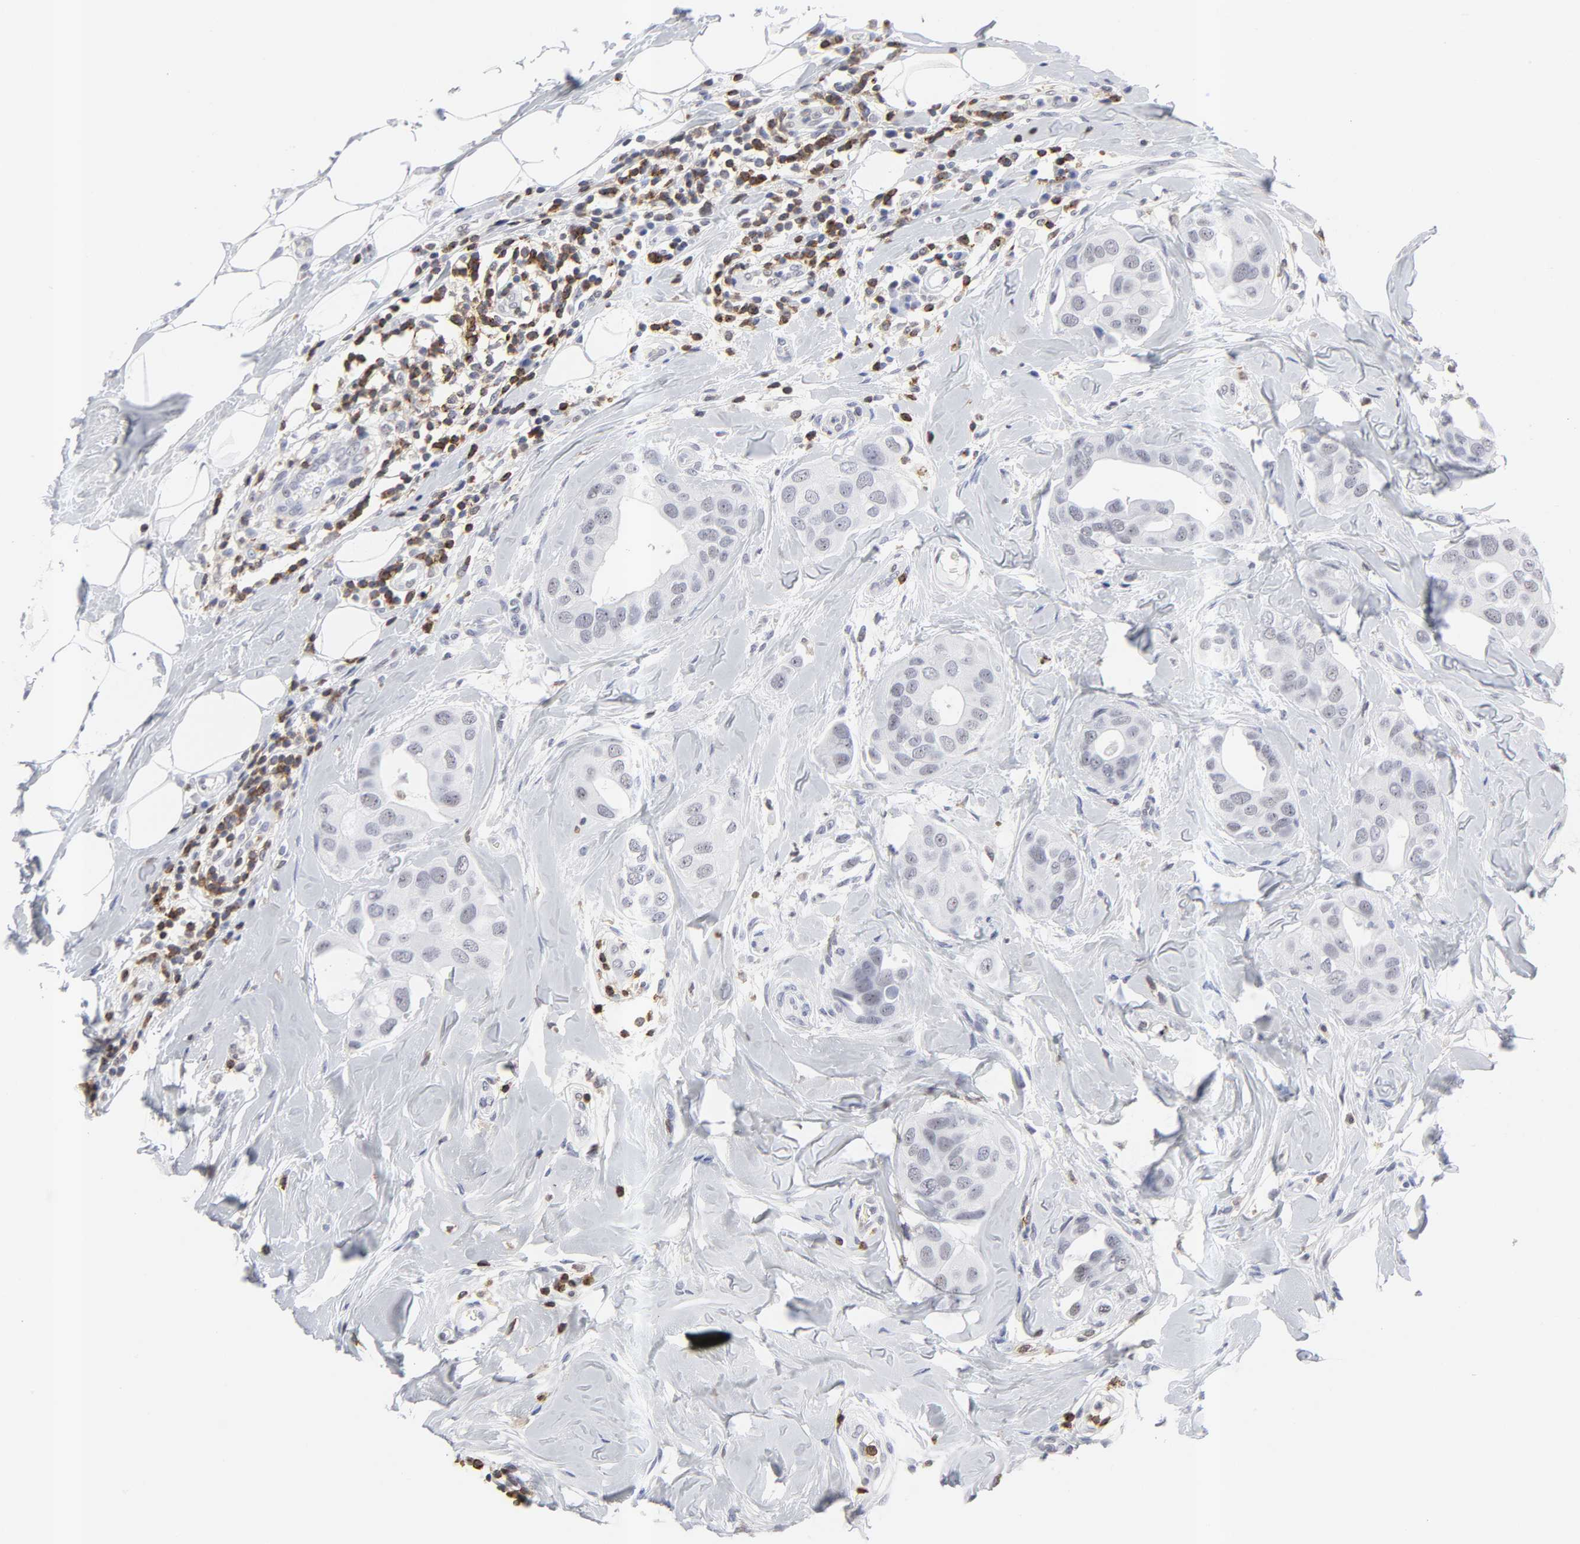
{"staining": {"intensity": "negative", "quantity": "none", "location": "none"}, "tissue": "breast cancer", "cell_type": "Tumor cells", "image_type": "cancer", "snomed": [{"axis": "morphology", "description": "Duct carcinoma"}, {"axis": "topography", "description": "Breast"}], "caption": "This is an IHC image of human breast infiltrating ductal carcinoma. There is no positivity in tumor cells.", "gene": "CD2", "patient": {"sex": "female", "age": 40}}